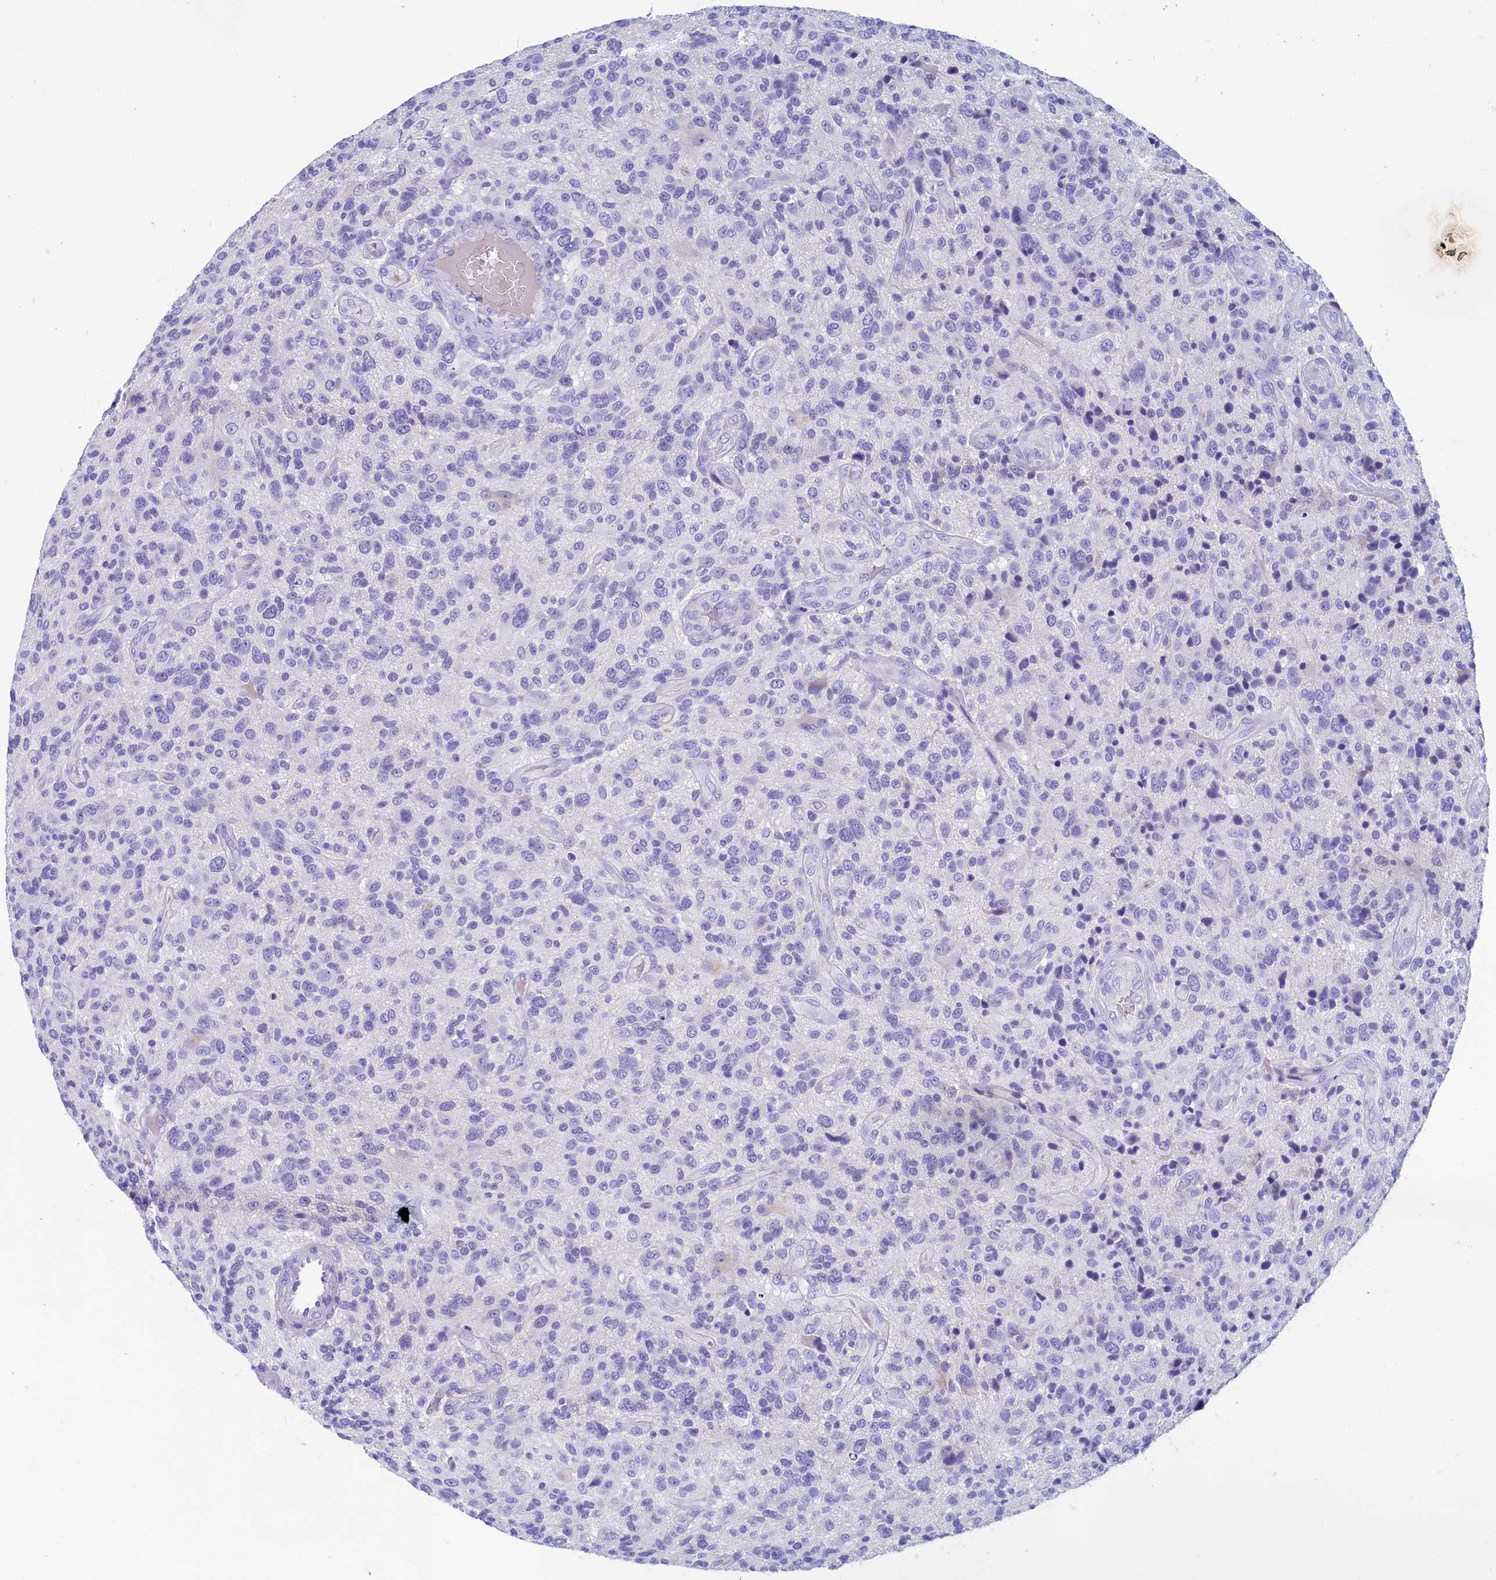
{"staining": {"intensity": "negative", "quantity": "none", "location": "none"}, "tissue": "glioma", "cell_type": "Tumor cells", "image_type": "cancer", "snomed": [{"axis": "morphology", "description": "Glioma, malignant, High grade"}, {"axis": "topography", "description": "Brain"}], "caption": "Micrograph shows no protein positivity in tumor cells of glioma tissue.", "gene": "GUCA1C", "patient": {"sex": "male", "age": 47}}